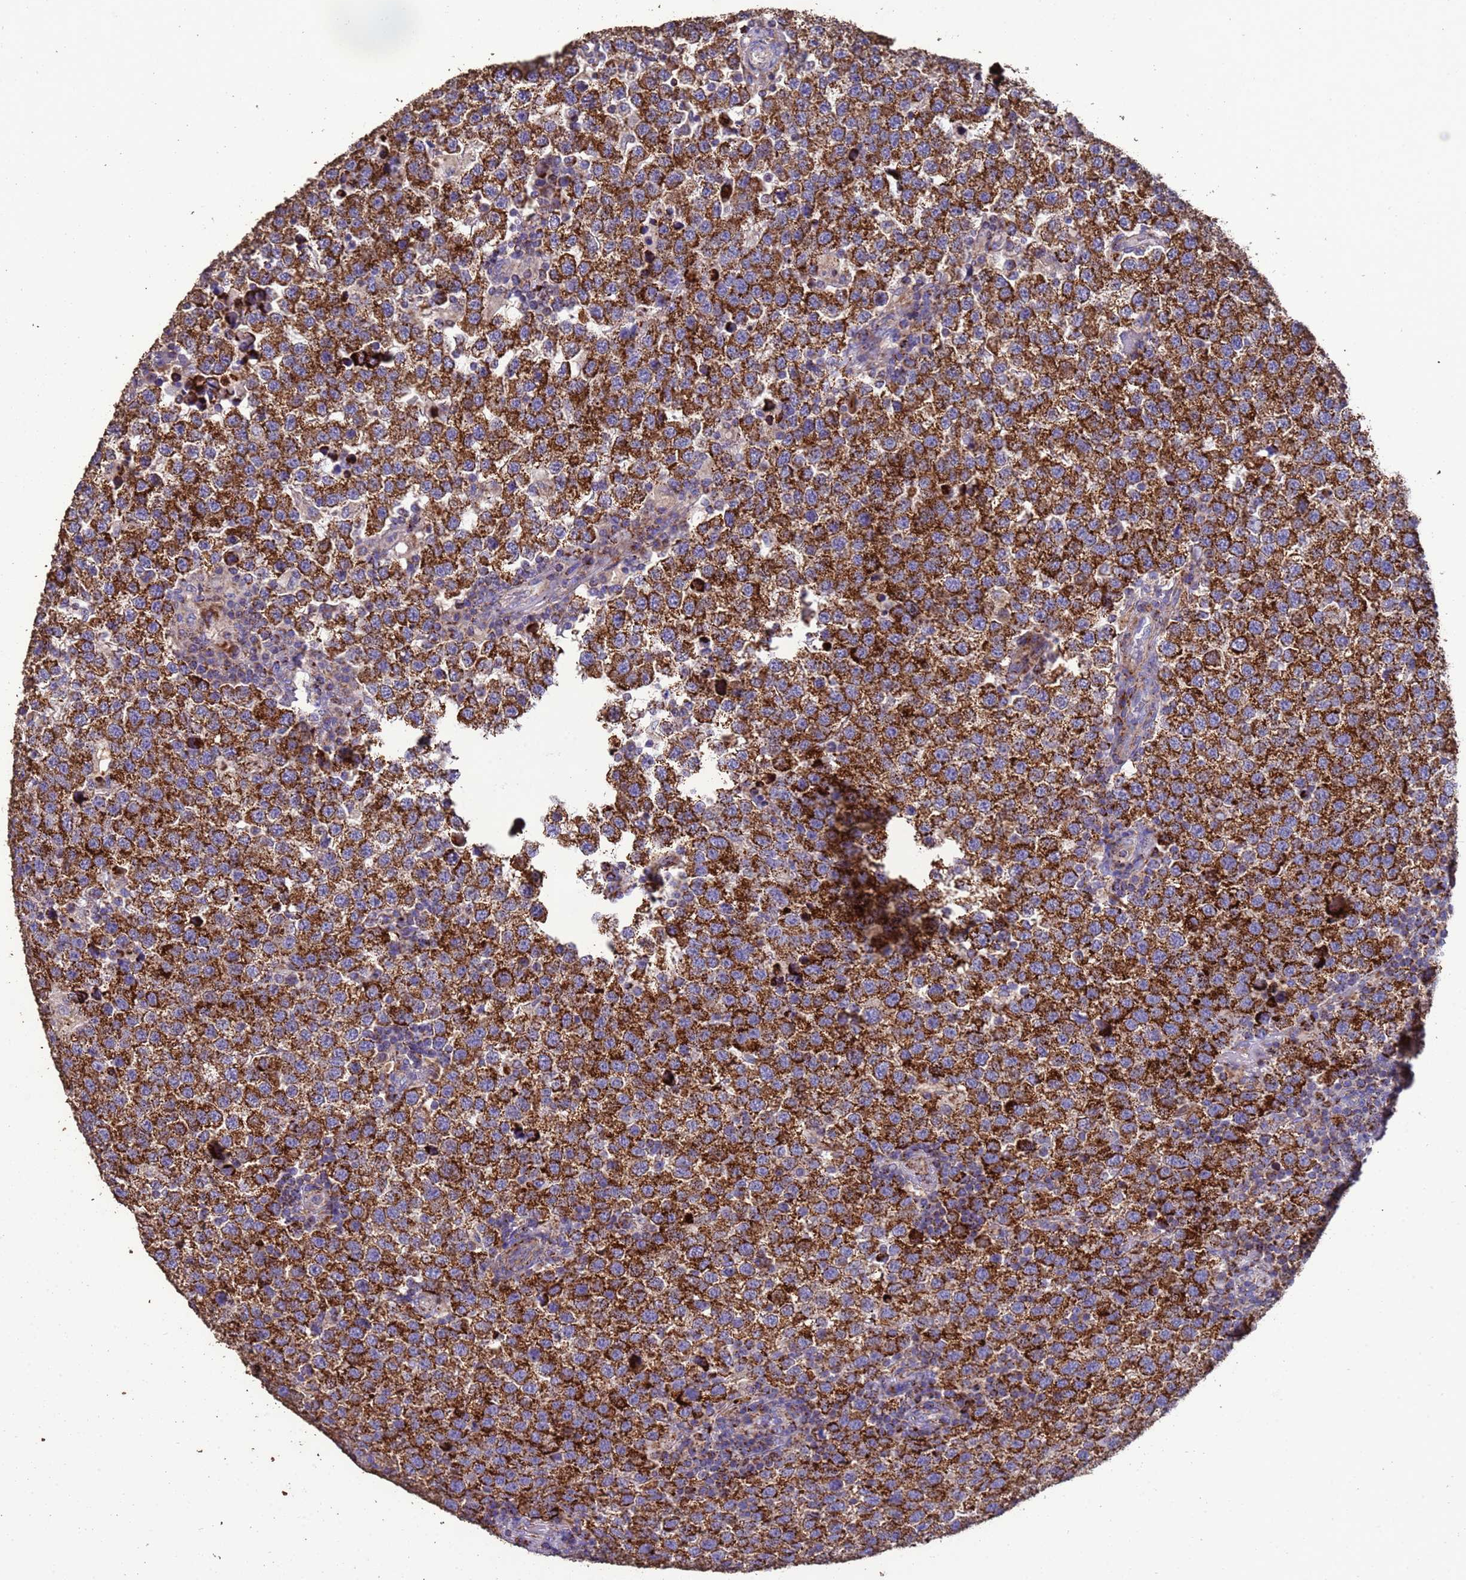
{"staining": {"intensity": "strong", "quantity": ">75%", "location": "cytoplasmic/membranous"}, "tissue": "testis cancer", "cell_type": "Tumor cells", "image_type": "cancer", "snomed": [{"axis": "morphology", "description": "Seminoma, NOS"}, {"axis": "topography", "description": "Testis"}], "caption": "A brown stain shows strong cytoplasmic/membranous staining of a protein in seminoma (testis) tumor cells.", "gene": "ZNFX1", "patient": {"sex": "male", "age": 34}}